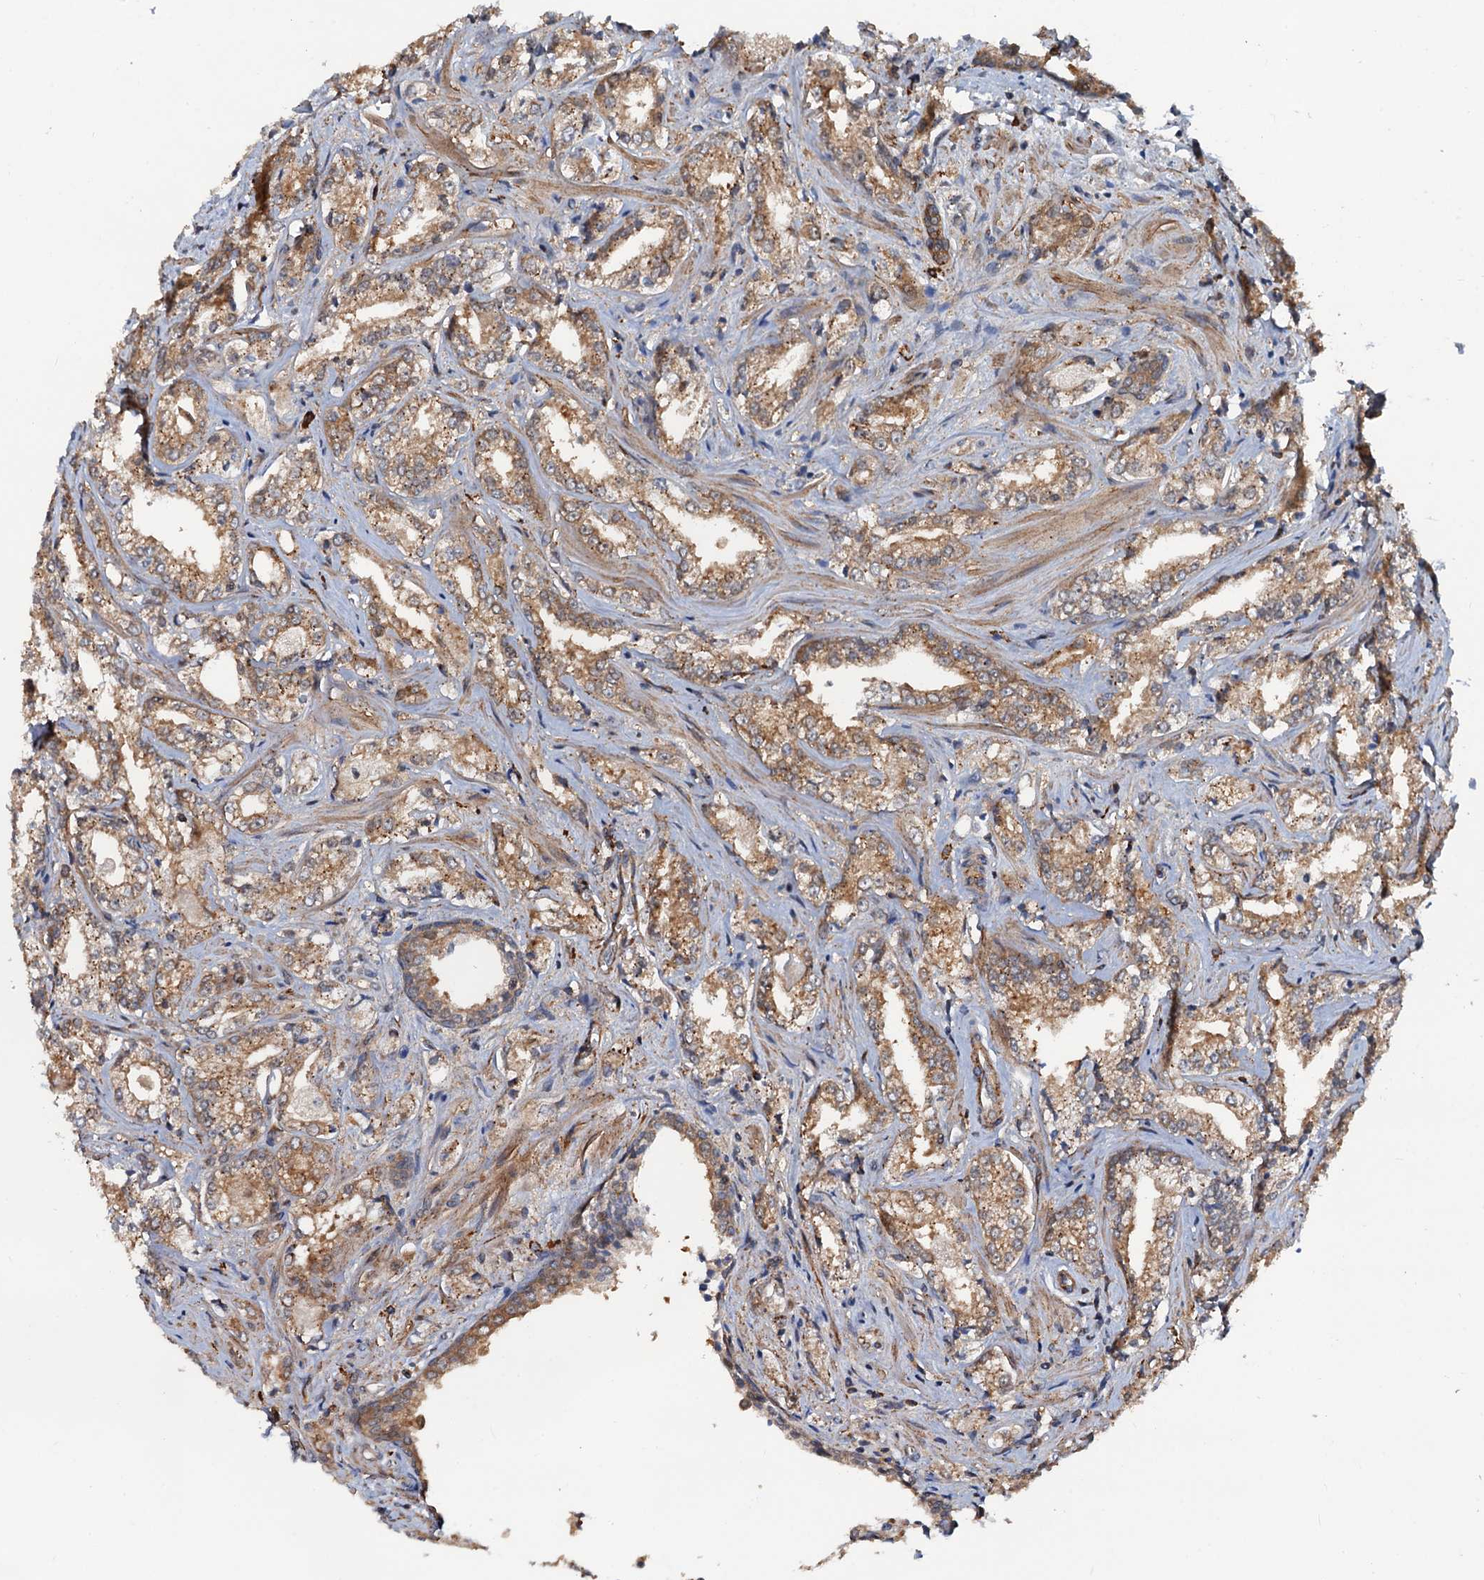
{"staining": {"intensity": "moderate", "quantity": ">75%", "location": "cytoplasmic/membranous"}, "tissue": "prostate cancer", "cell_type": "Tumor cells", "image_type": "cancer", "snomed": [{"axis": "morphology", "description": "Adenocarcinoma, Low grade"}, {"axis": "topography", "description": "Prostate"}], "caption": "Tumor cells demonstrate medium levels of moderate cytoplasmic/membranous staining in approximately >75% of cells in human prostate cancer. The protein is stained brown, and the nuclei are stained in blue (DAB IHC with brightfield microscopy, high magnification).", "gene": "AAGAB", "patient": {"sex": "male", "age": 47}}